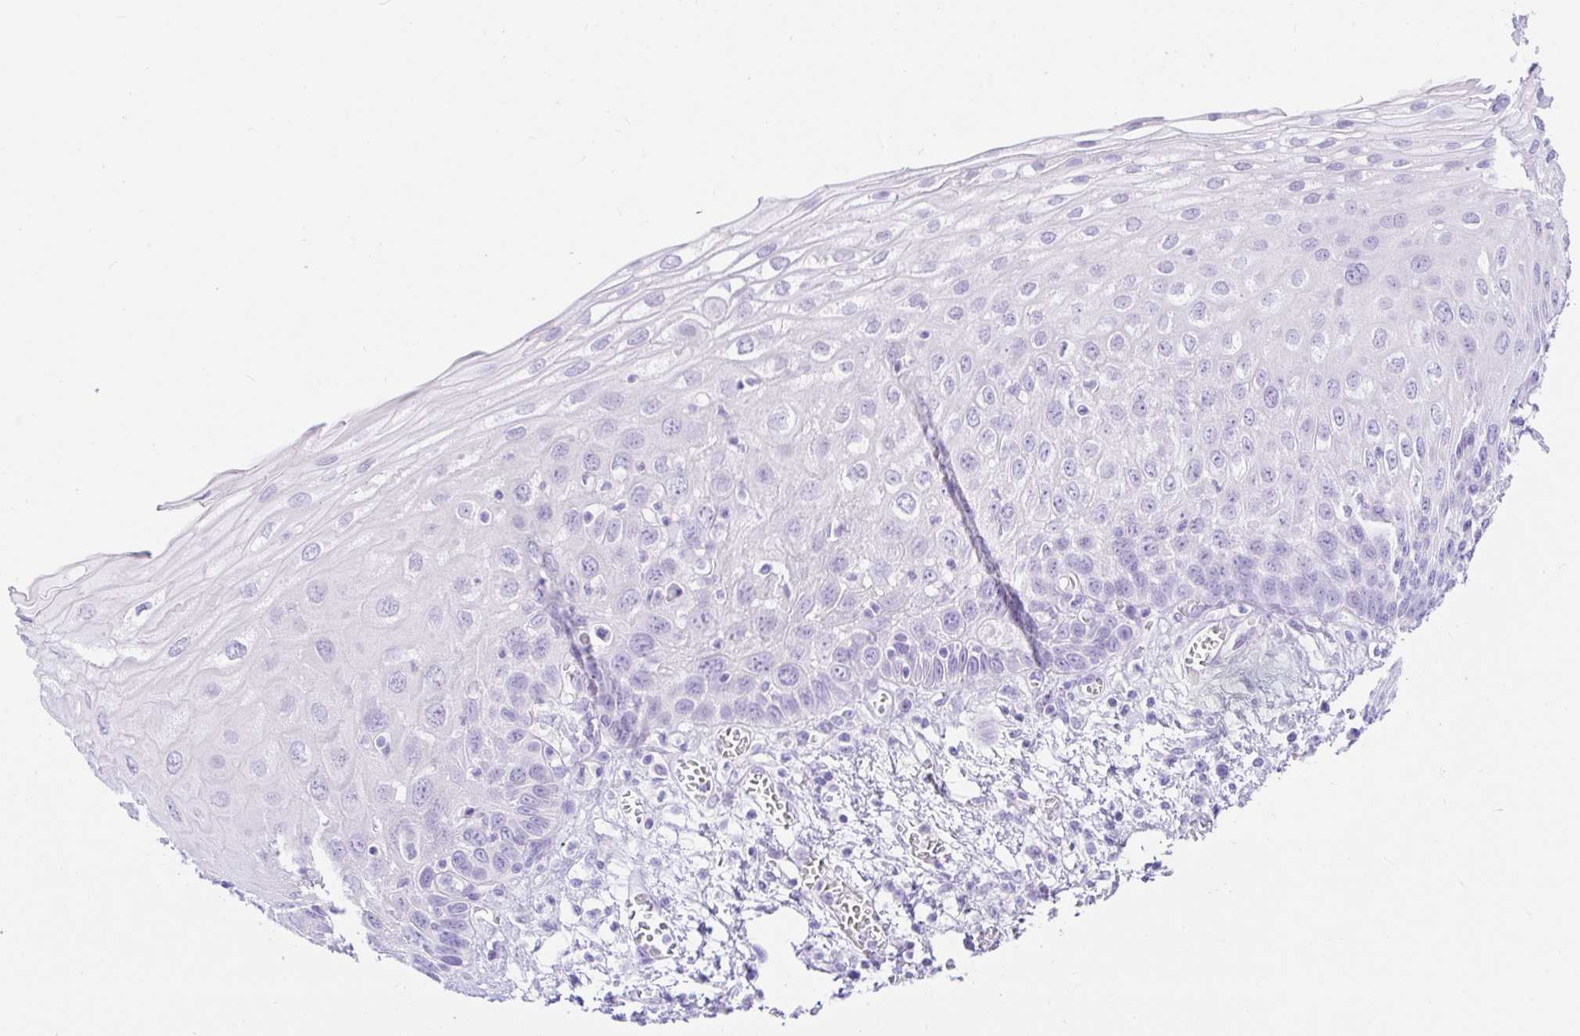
{"staining": {"intensity": "negative", "quantity": "none", "location": "none"}, "tissue": "esophagus", "cell_type": "Squamous epithelial cells", "image_type": "normal", "snomed": [{"axis": "morphology", "description": "Normal tissue, NOS"}, {"axis": "morphology", "description": "Adenocarcinoma, NOS"}, {"axis": "topography", "description": "Esophagus"}], "caption": "High power microscopy image of an immunohistochemistry micrograph of unremarkable esophagus, revealing no significant positivity in squamous epithelial cells. Nuclei are stained in blue.", "gene": "PAX8", "patient": {"sex": "male", "age": 81}}